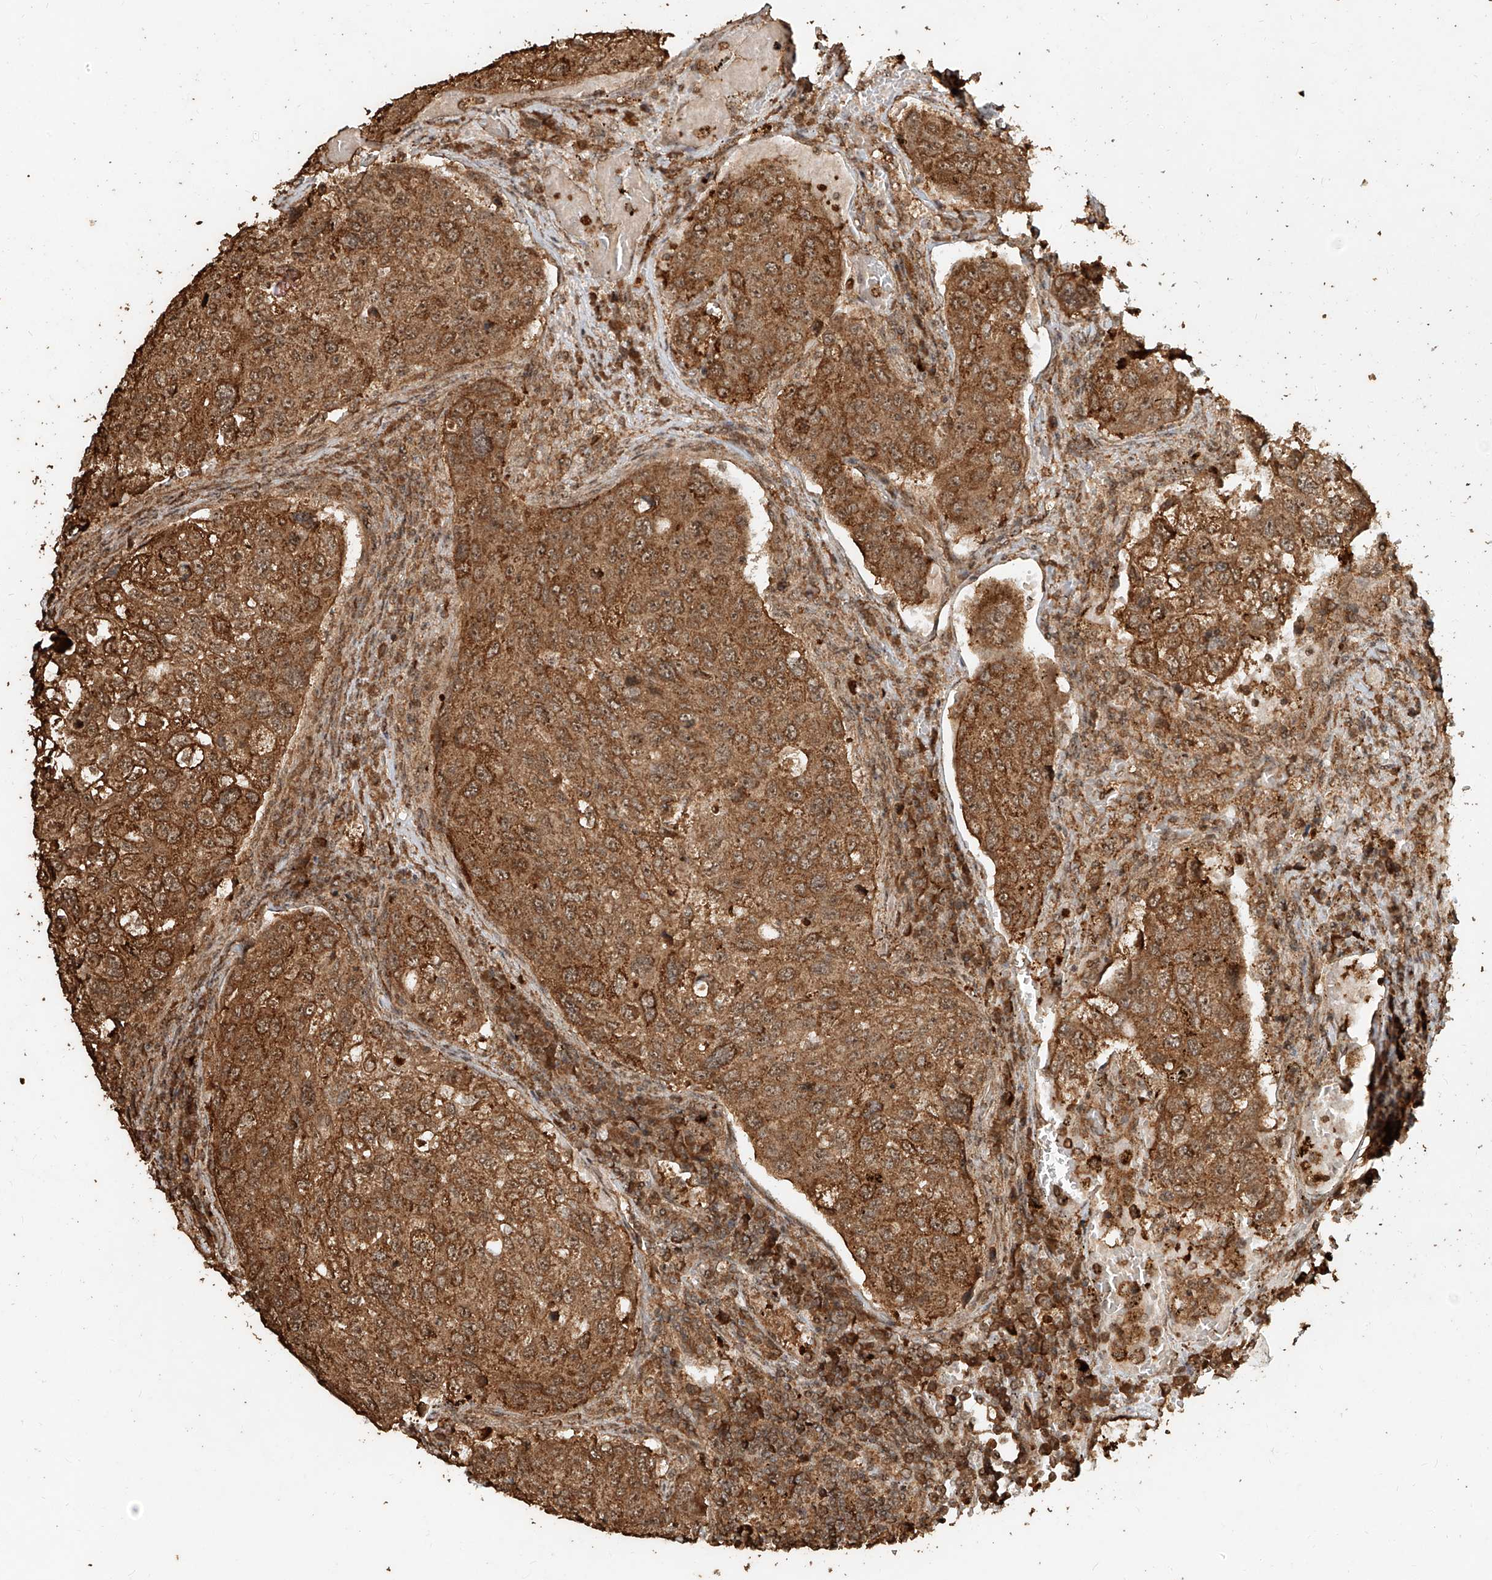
{"staining": {"intensity": "strong", "quantity": ">75%", "location": "cytoplasmic/membranous"}, "tissue": "urothelial cancer", "cell_type": "Tumor cells", "image_type": "cancer", "snomed": [{"axis": "morphology", "description": "Urothelial carcinoma, High grade"}, {"axis": "topography", "description": "Lymph node"}, {"axis": "topography", "description": "Urinary bladder"}], "caption": "High-magnification brightfield microscopy of urothelial cancer stained with DAB (3,3'-diaminobenzidine) (brown) and counterstained with hematoxylin (blue). tumor cells exhibit strong cytoplasmic/membranous expression is identified in about>75% of cells. (DAB IHC, brown staining for protein, blue staining for nuclei).", "gene": "ZNF660", "patient": {"sex": "male", "age": 51}}